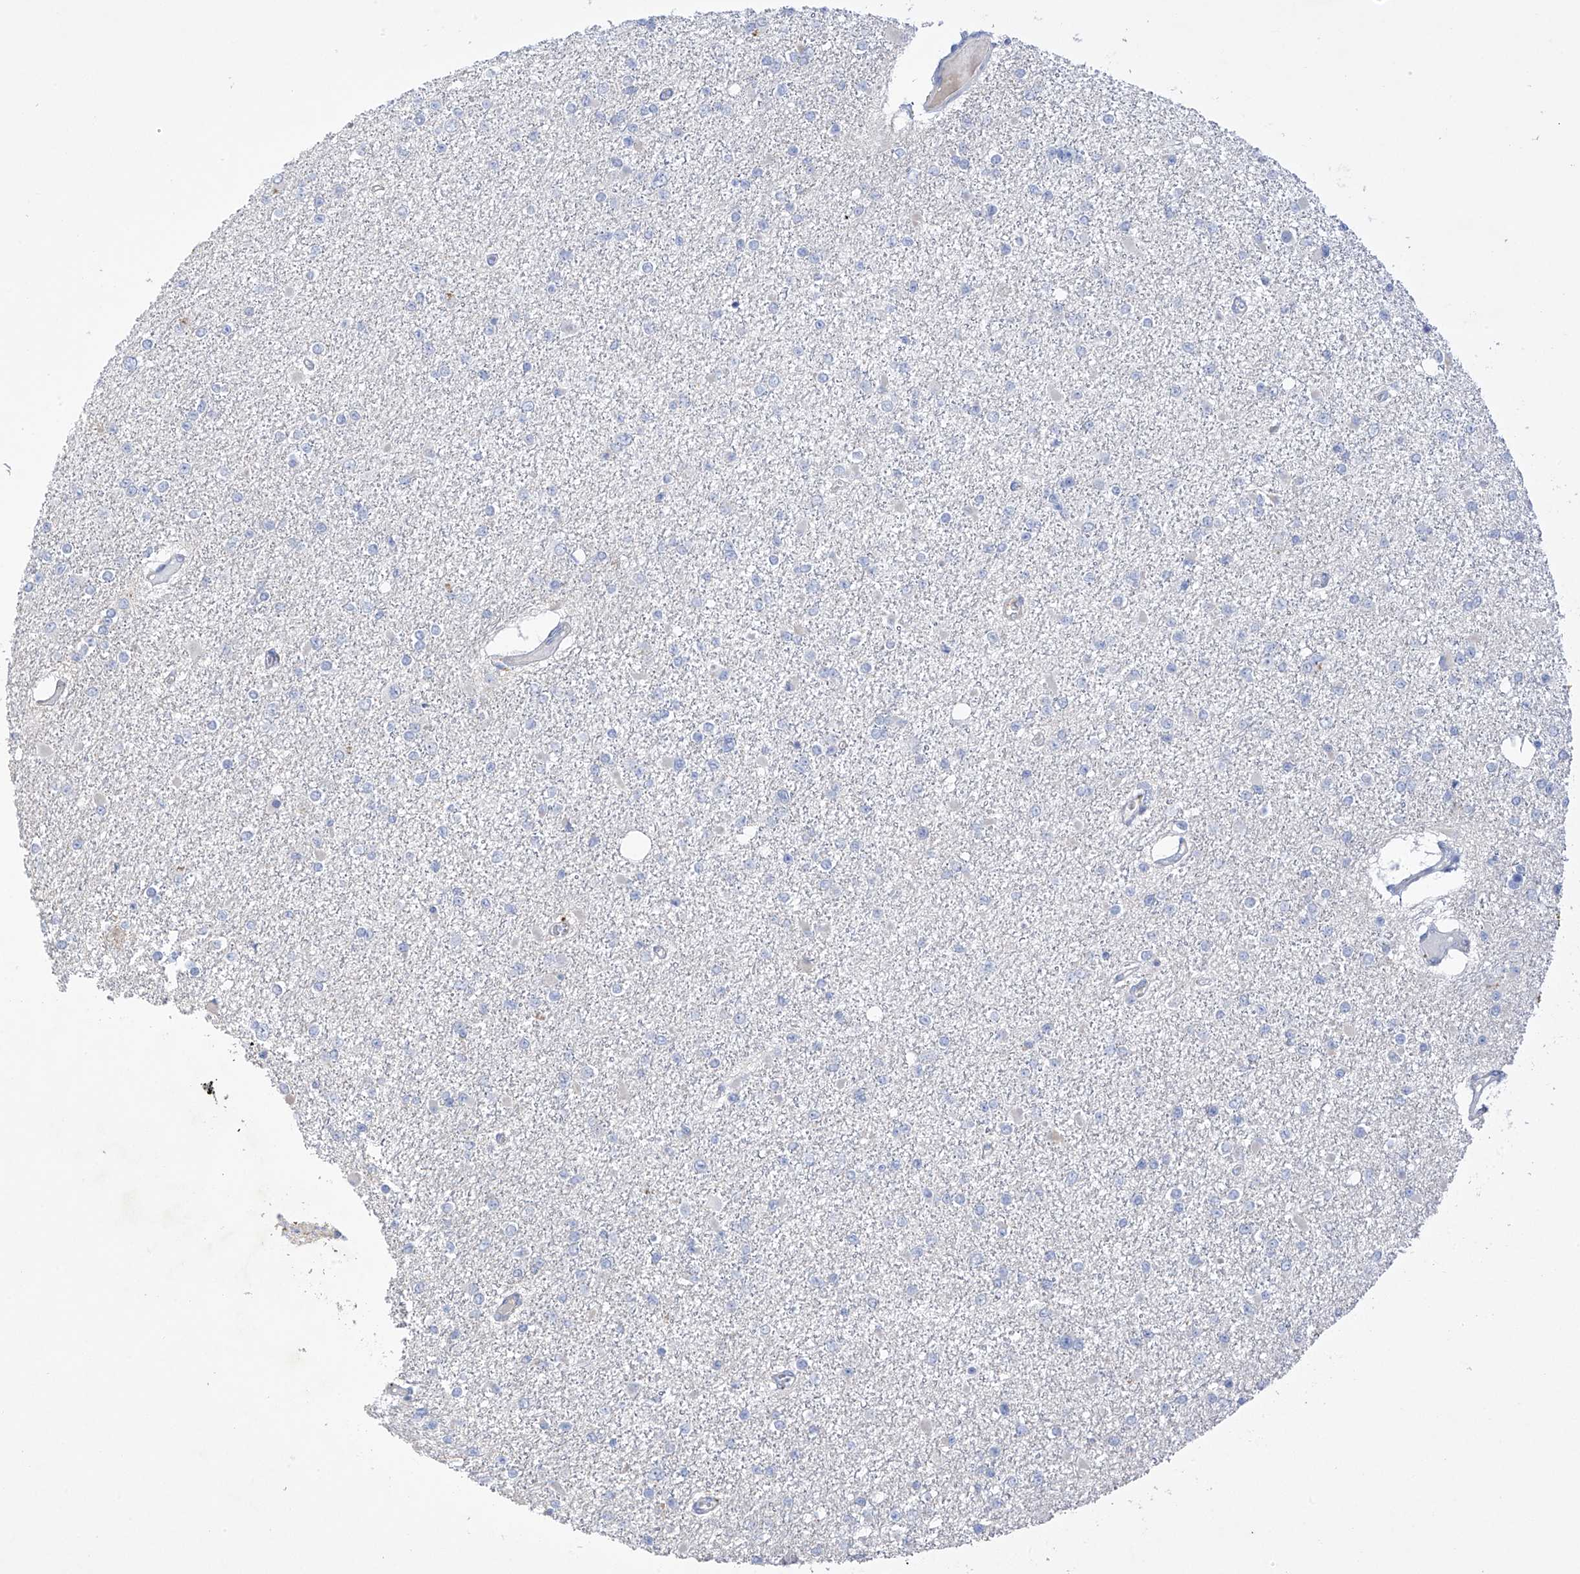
{"staining": {"intensity": "negative", "quantity": "none", "location": "none"}, "tissue": "glioma", "cell_type": "Tumor cells", "image_type": "cancer", "snomed": [{"axis": "morphology", "description": "Glioma, malignant, Low grade"}, {"axis": "topography", "description": "Brain"}], "caption": "A high-resolution image shows immunohistochemistry (IHC) staining of malignant glioma (low-grade), which shows no significant positivity in tumor cells.", "gene": "PRSS12", "patient": {"sex": "female", "age": 22}}